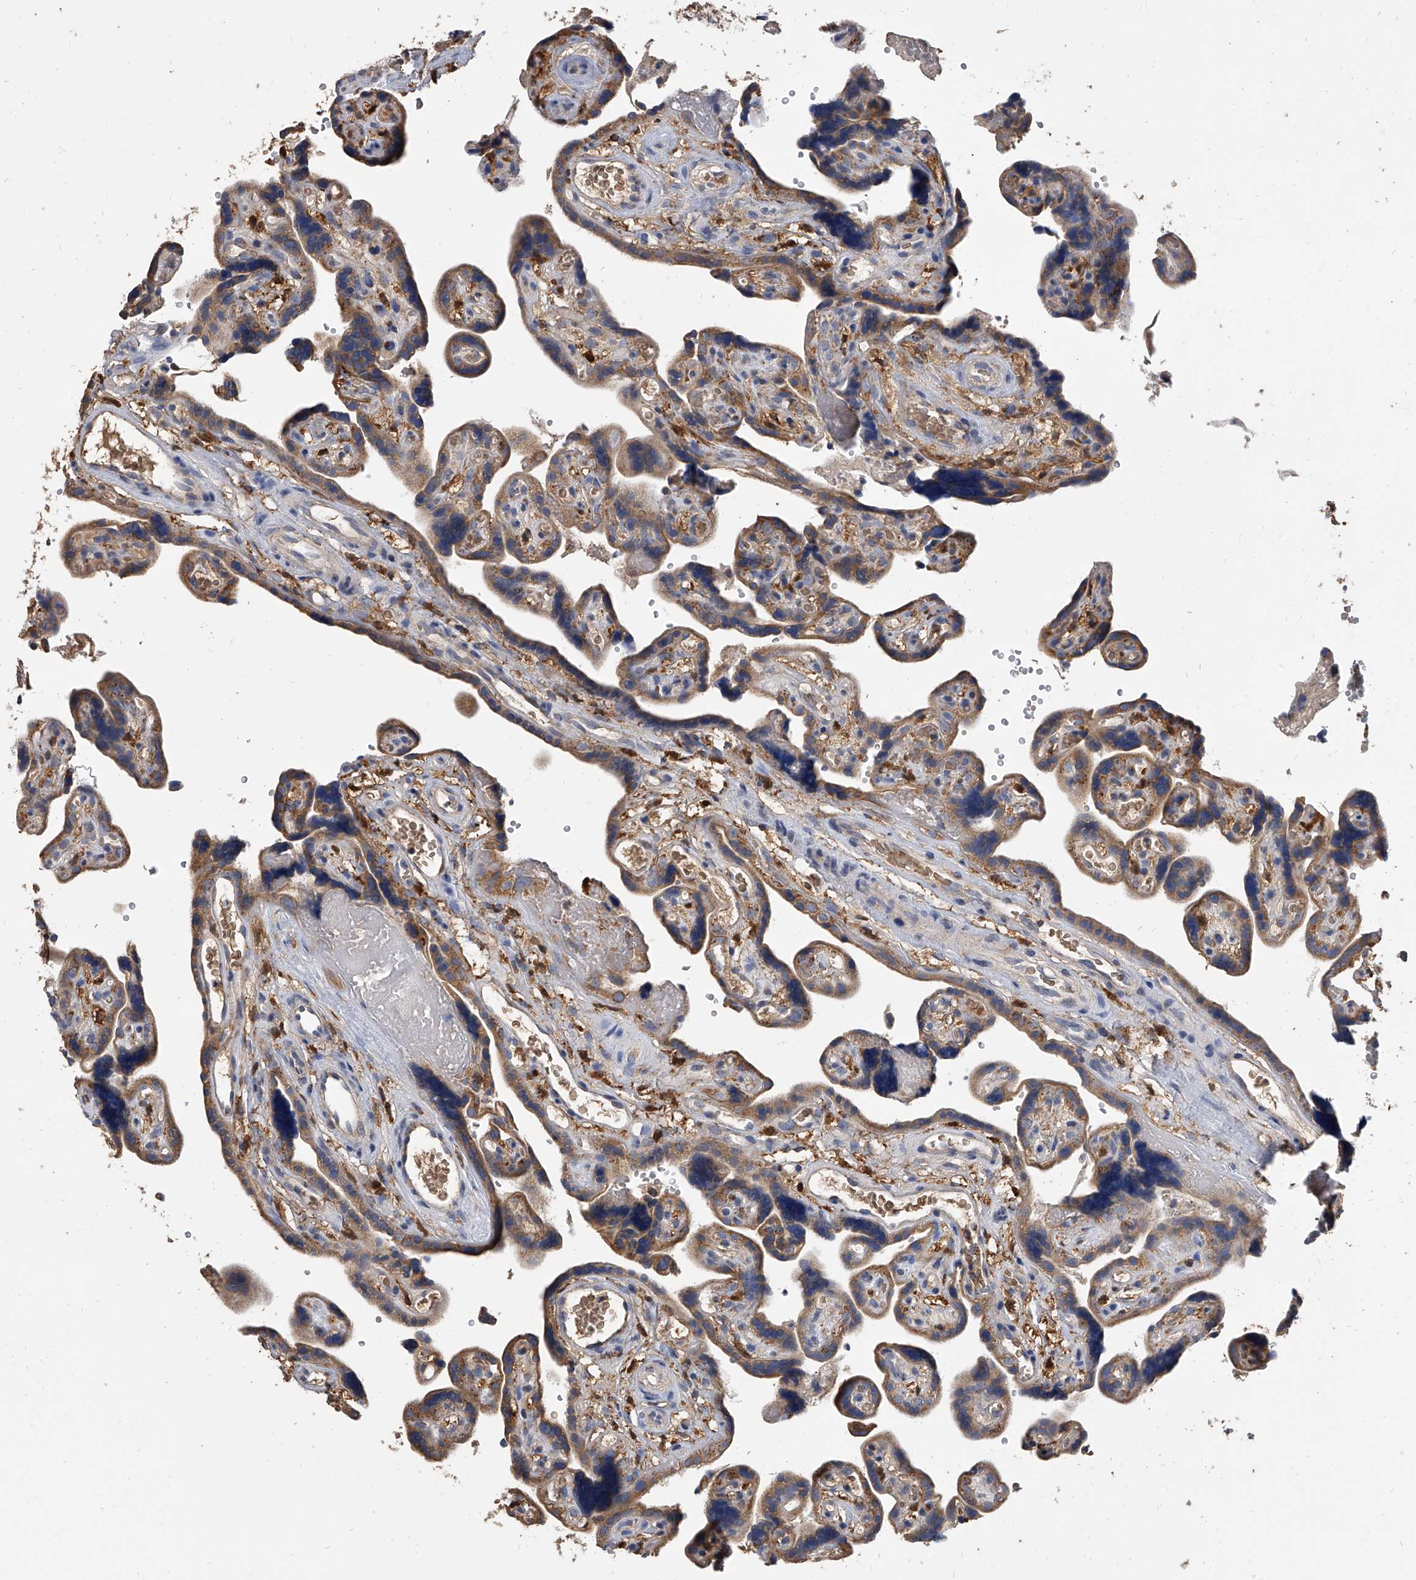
{"staining": {"intensity": "weak", "quantity": ">75%", "location": "cytoplasmic/membranous"}, "tissue": "placenta", "cell_type": "Decidual cells", "image_type": "normal", "snomed": [{"axis": "morphology", "description": "Normal tissue, NOS"}, {"axis": "topography", "description": "Placenta"}], "caption": "Placenta stained with a protein marker shows weak staining in decidual cells.", "gene": "MRPL28", "patient": {"sex": "female", "age": 30}}